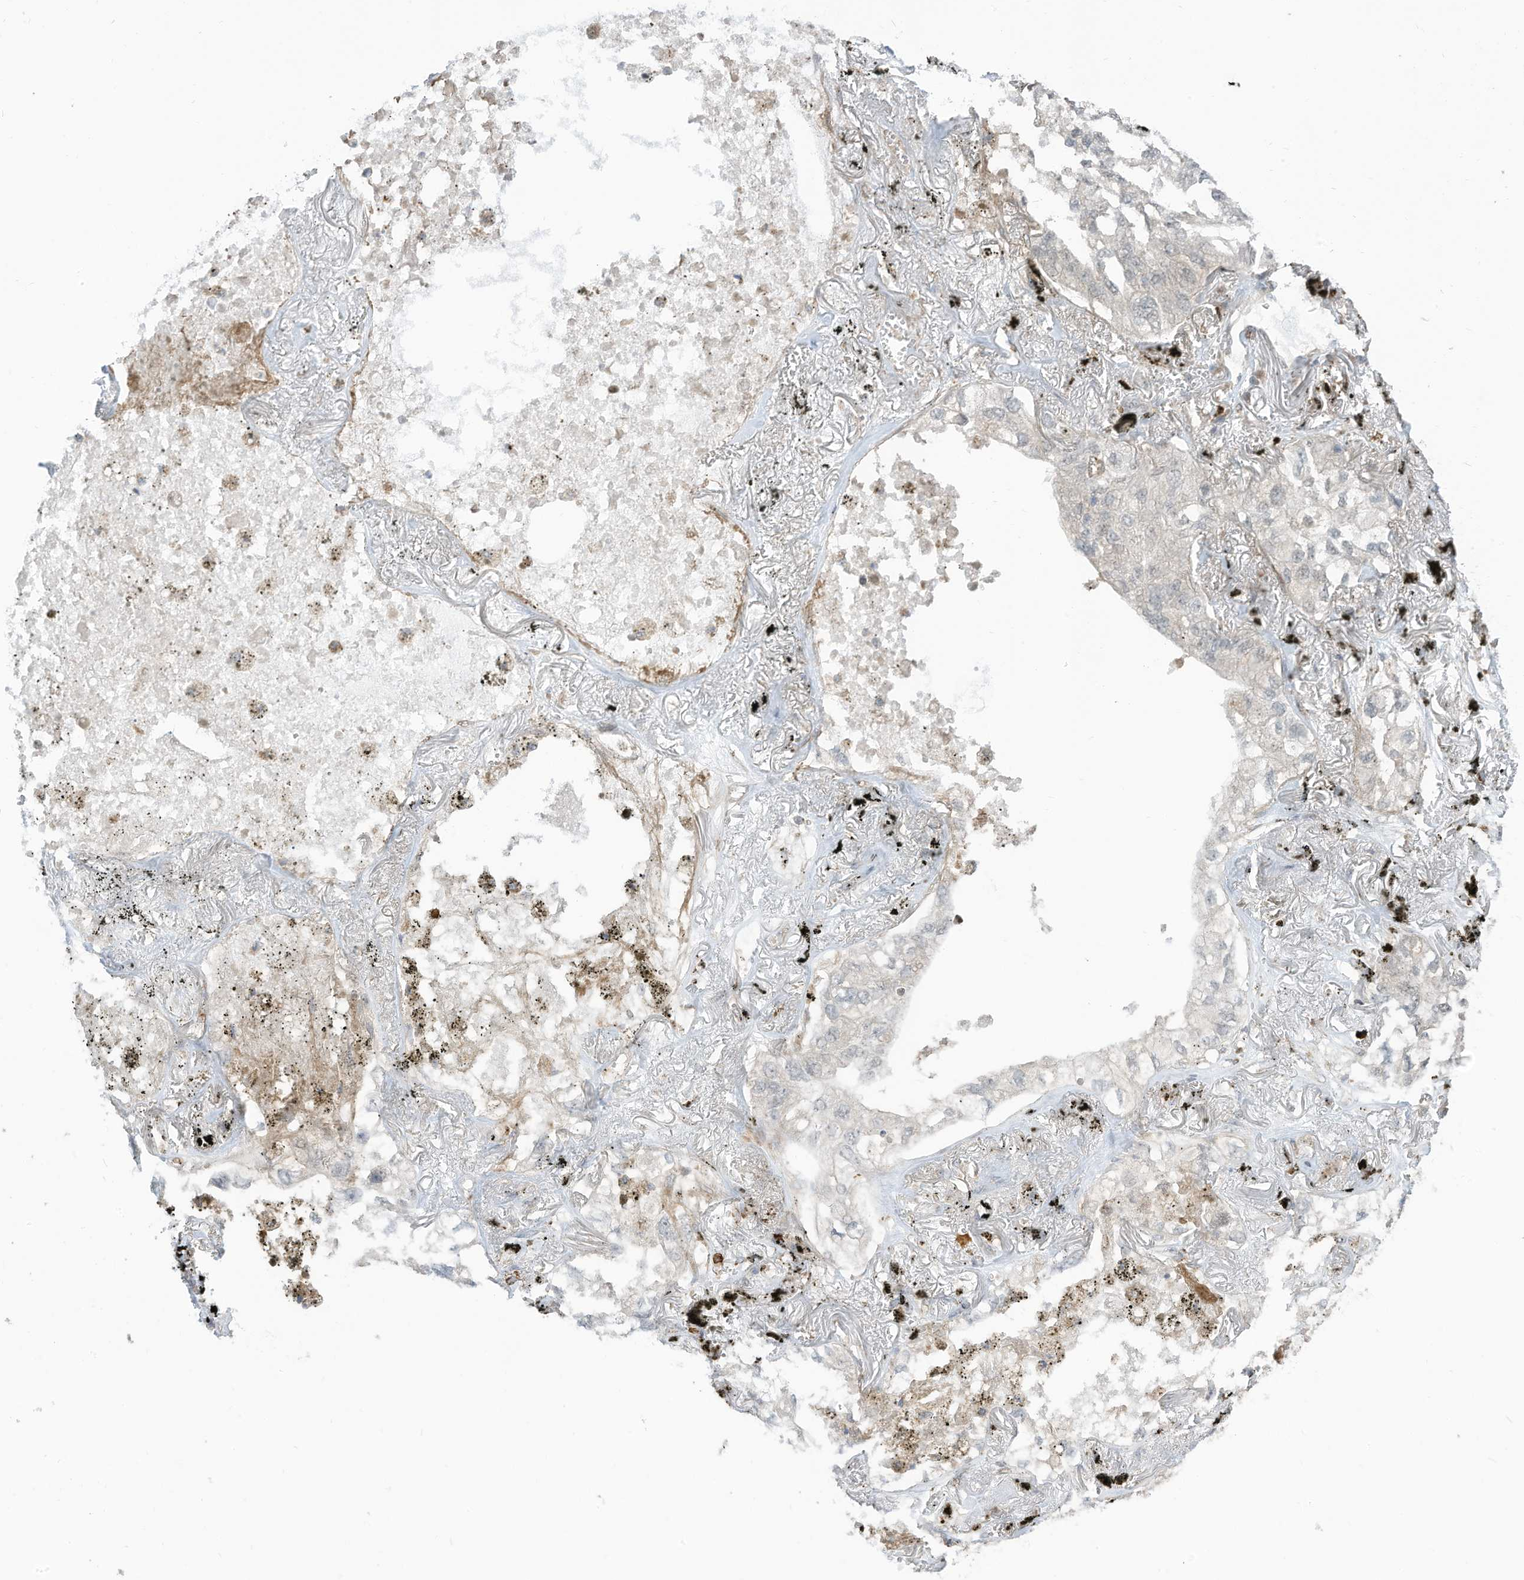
{"staining": {"intensity": "weak", "quantity": "<25%", "location": "cytoplasmic/membranous"}, "tissue": "lung cancer", "cell_type": "Tumor cells", "image_type": "cancer", "snomed": [{"axis": "morphology", "description": "Adenocarcinoma, NOS"}, {"axis": "topography", "description": "Lung"}], "caption": "This is a photomicrograph of IHC staining of lung adenocarcinoma, which shows no staining in tumor cells. (DAB (3,3'-diaminobenzidine) immunohistochemistry (IHC), high magnification).", "gene": "DZIP3", "patient": {"sex": "male", "age": 65}}